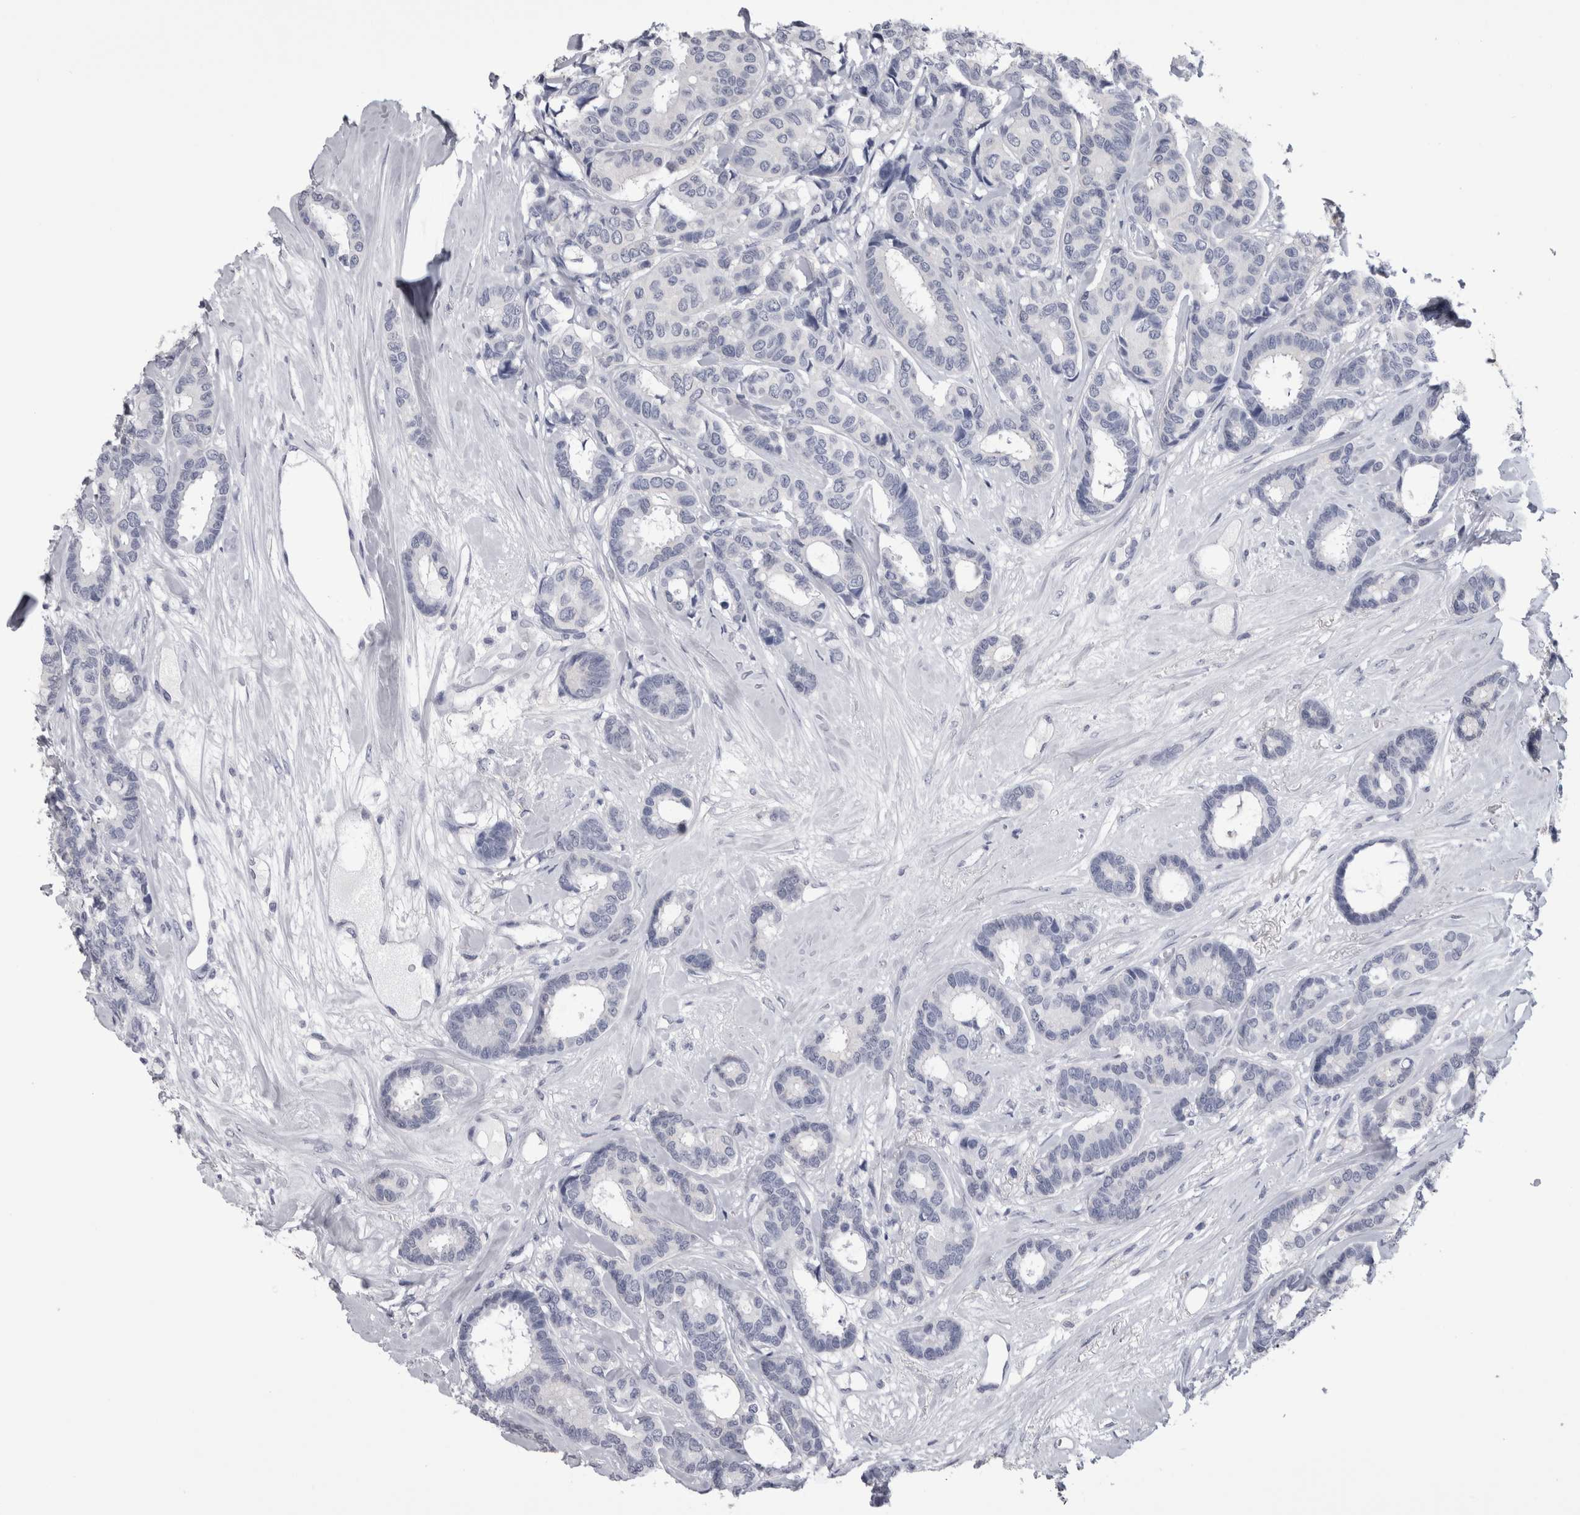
{"staining": {"intensity": "negative", "quantity": "none", "location": "none"}, "tissue": "breast cancer", "cell_type": "Tumor cells", "image_type": "cancer", "snomed": [{"axis": "morphology", "description": "Duct carcinoma"}, {"axis": "topography", "description": "Breast"}], "caption": "Tumor cells show no significant protein expression in infiltrating ductal carcinoma (breast).", "gene": "AFMID", "patient": {"sex": "female", "age": 87}}